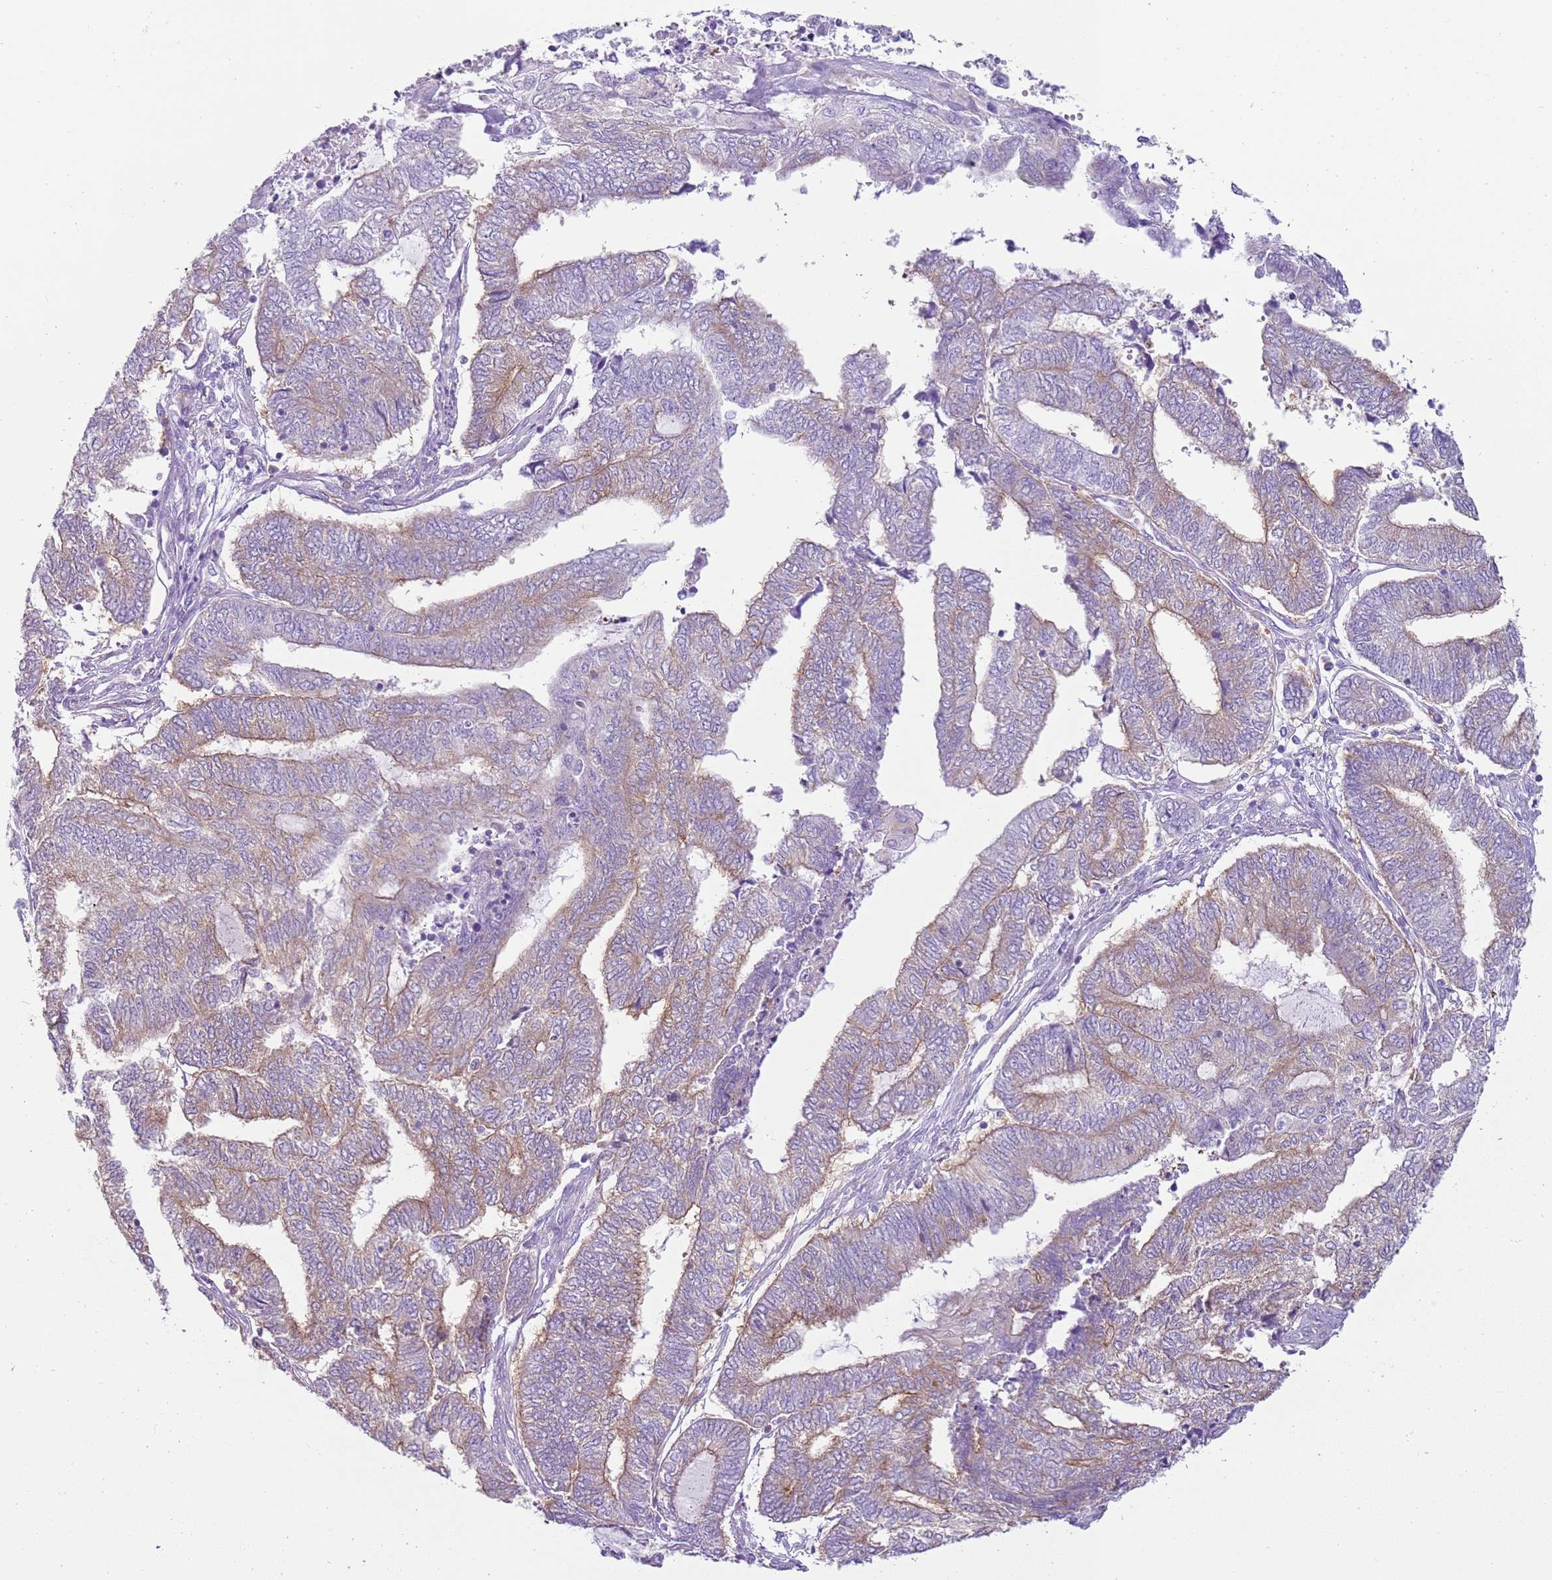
{"staining": {"intensity": "weak", "quantity": "25%-75%", "location": "cytoplasmic/membranous"}, "tissue": "endometrial cancer", "cell_type": "Tumor cells", "image_type": "cancer", "snomed": [{"axis": "morphology", "description": "Adenocarcinoma, NOS"}, {"axis": "topography", "description": "Uterus"}, {"axis": "topography", "description": "Endometrium"}], "caption": "Weak cytoplasmic/membranous expression is appreciated in about 25%-75% of tumor cells in endometrial cancer.", "gene": "SNX21", "patient": {"sex": "female", "age": 70}}